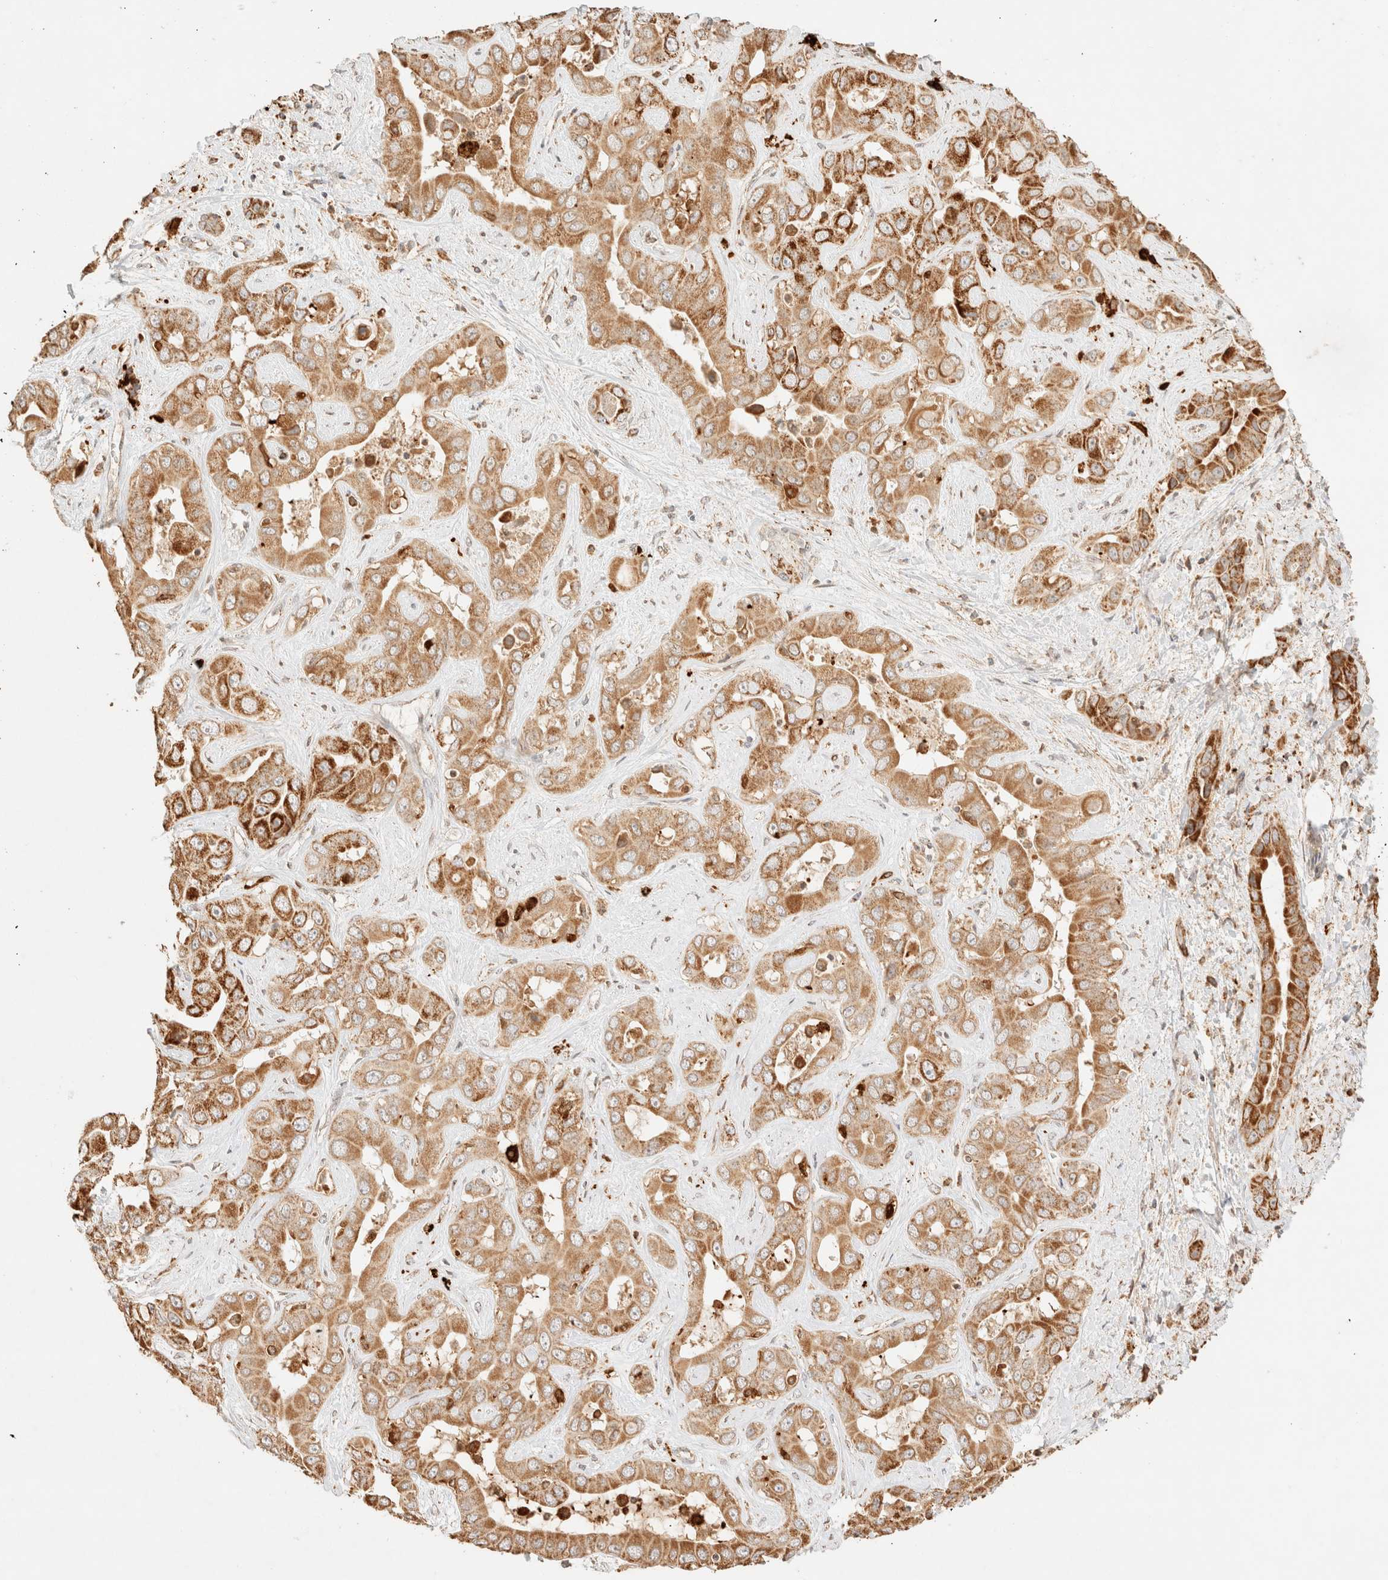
{"staining": {"intensity": "moderate", "quantity": ">75%", "location": "cytoplasmic/membranous"}, "tissue": "liver cancer", "cell_type": "Tumor cells", "image_type": "cancer", "snomed": [{"axis": "morphology", "description": "Cholangiocarcinoma"}, {"axis": "topography", "description": "Liver"}], "caption": "Liver cancer stained with IHC exhibits moderate cytoplasmic/membranous expression in about >75% of tumor cells.", "gene": "TACO1", "patient": {"sex": "female", "age": 52}}